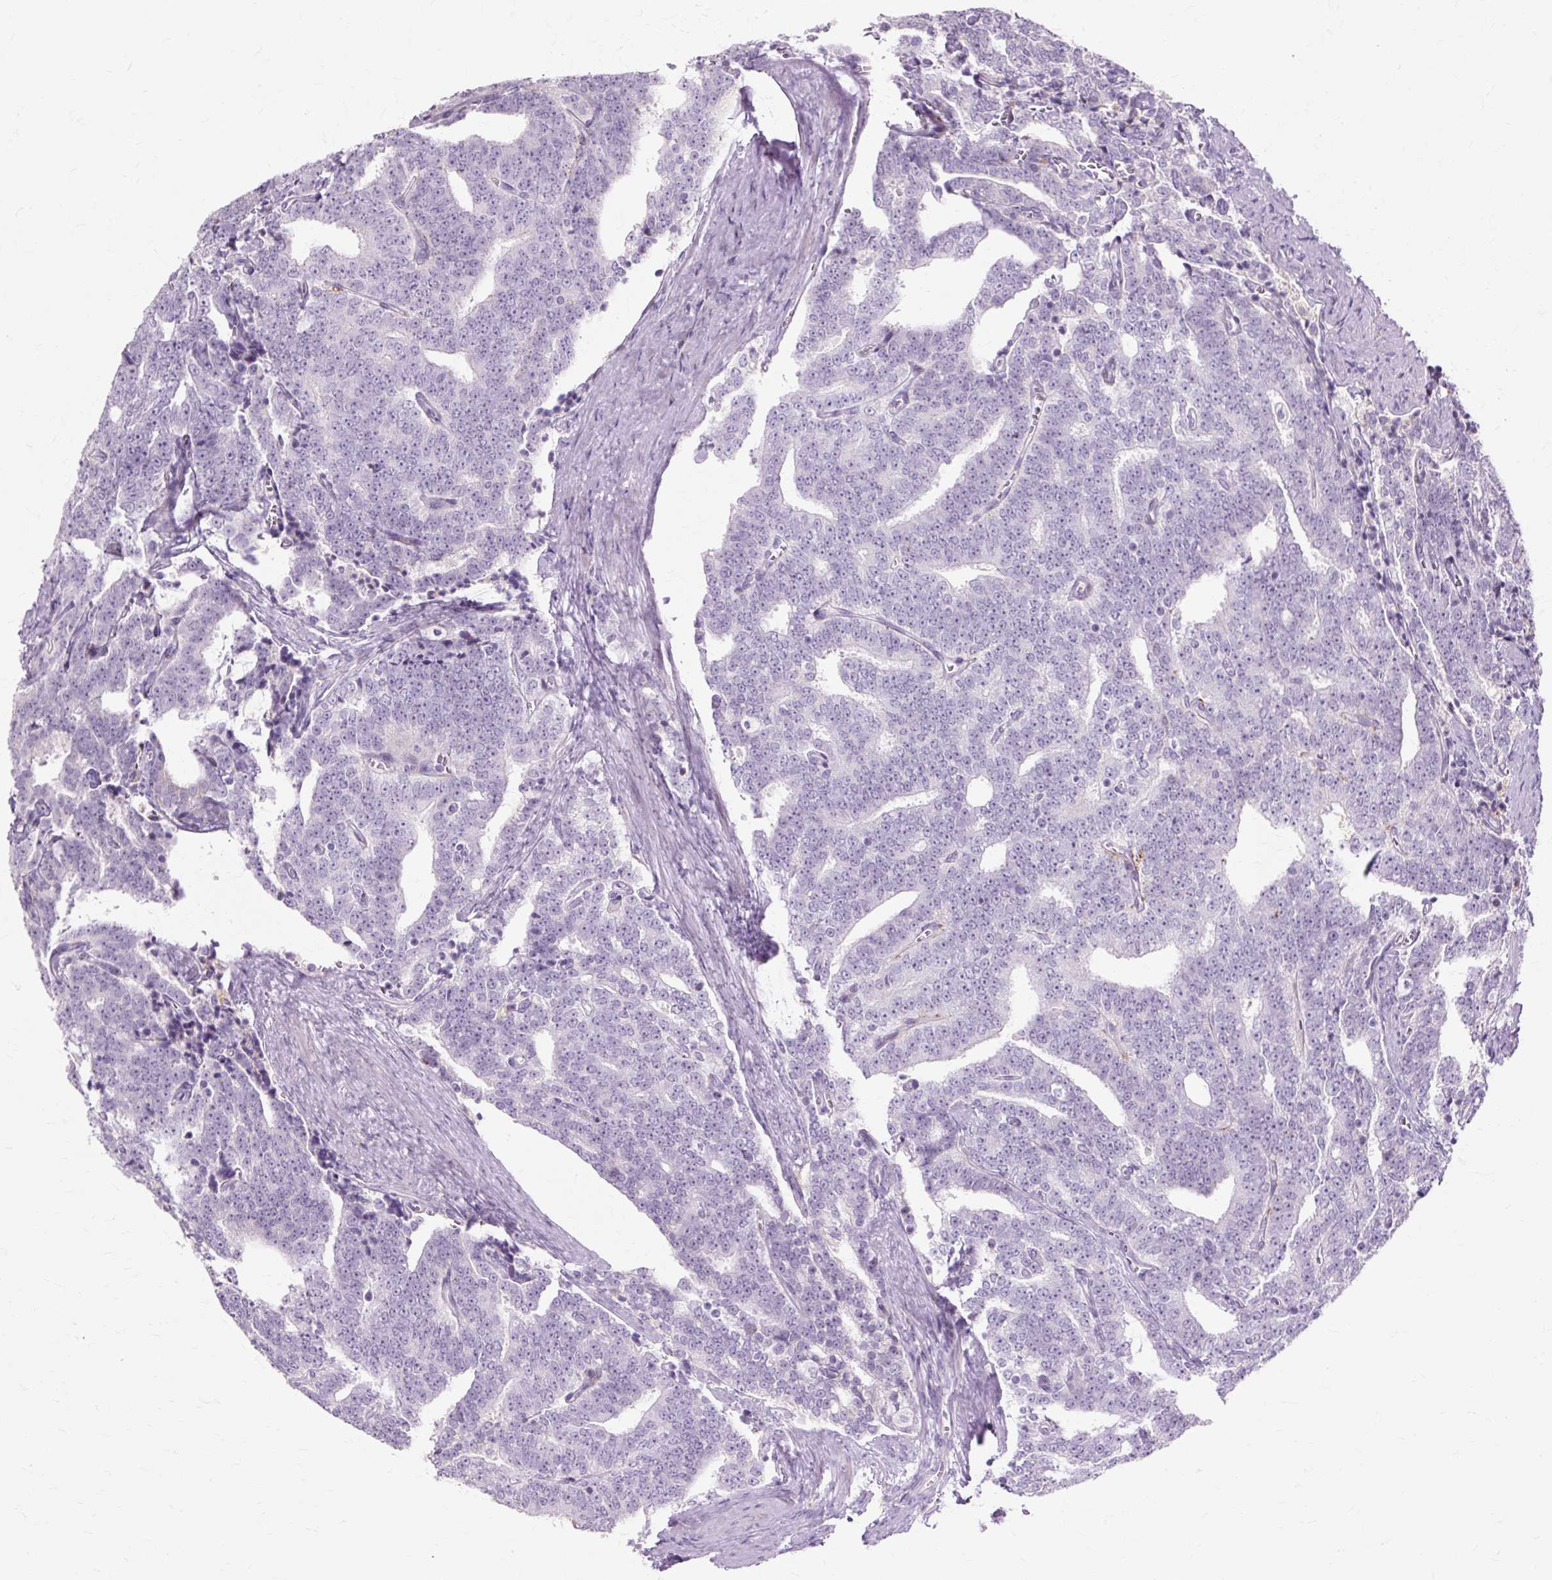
{"staining": {"intensity": "negative", "quantity": "none", "location": "none"}, "tissue": "prostate cancer", "cell_type": "Tumor cells", "image_type": "cancer", "snomed": [{"axis": "morphology", "description": "Adenocarcinoma, High grade"}, {"axis": "topography", "description": "Prostate and seminal vesicle, NOS"}], "caption": "Tumor cells are negative for brown protein staining in prostate high-grade adenocarcinoma. (DAB (3,3'-diaminobenzidine) immunohistochemistry (IHC) with hematoxylin counter stain).", "gene": "IRX2", "patient": {"sex": "male", "age": 67}}